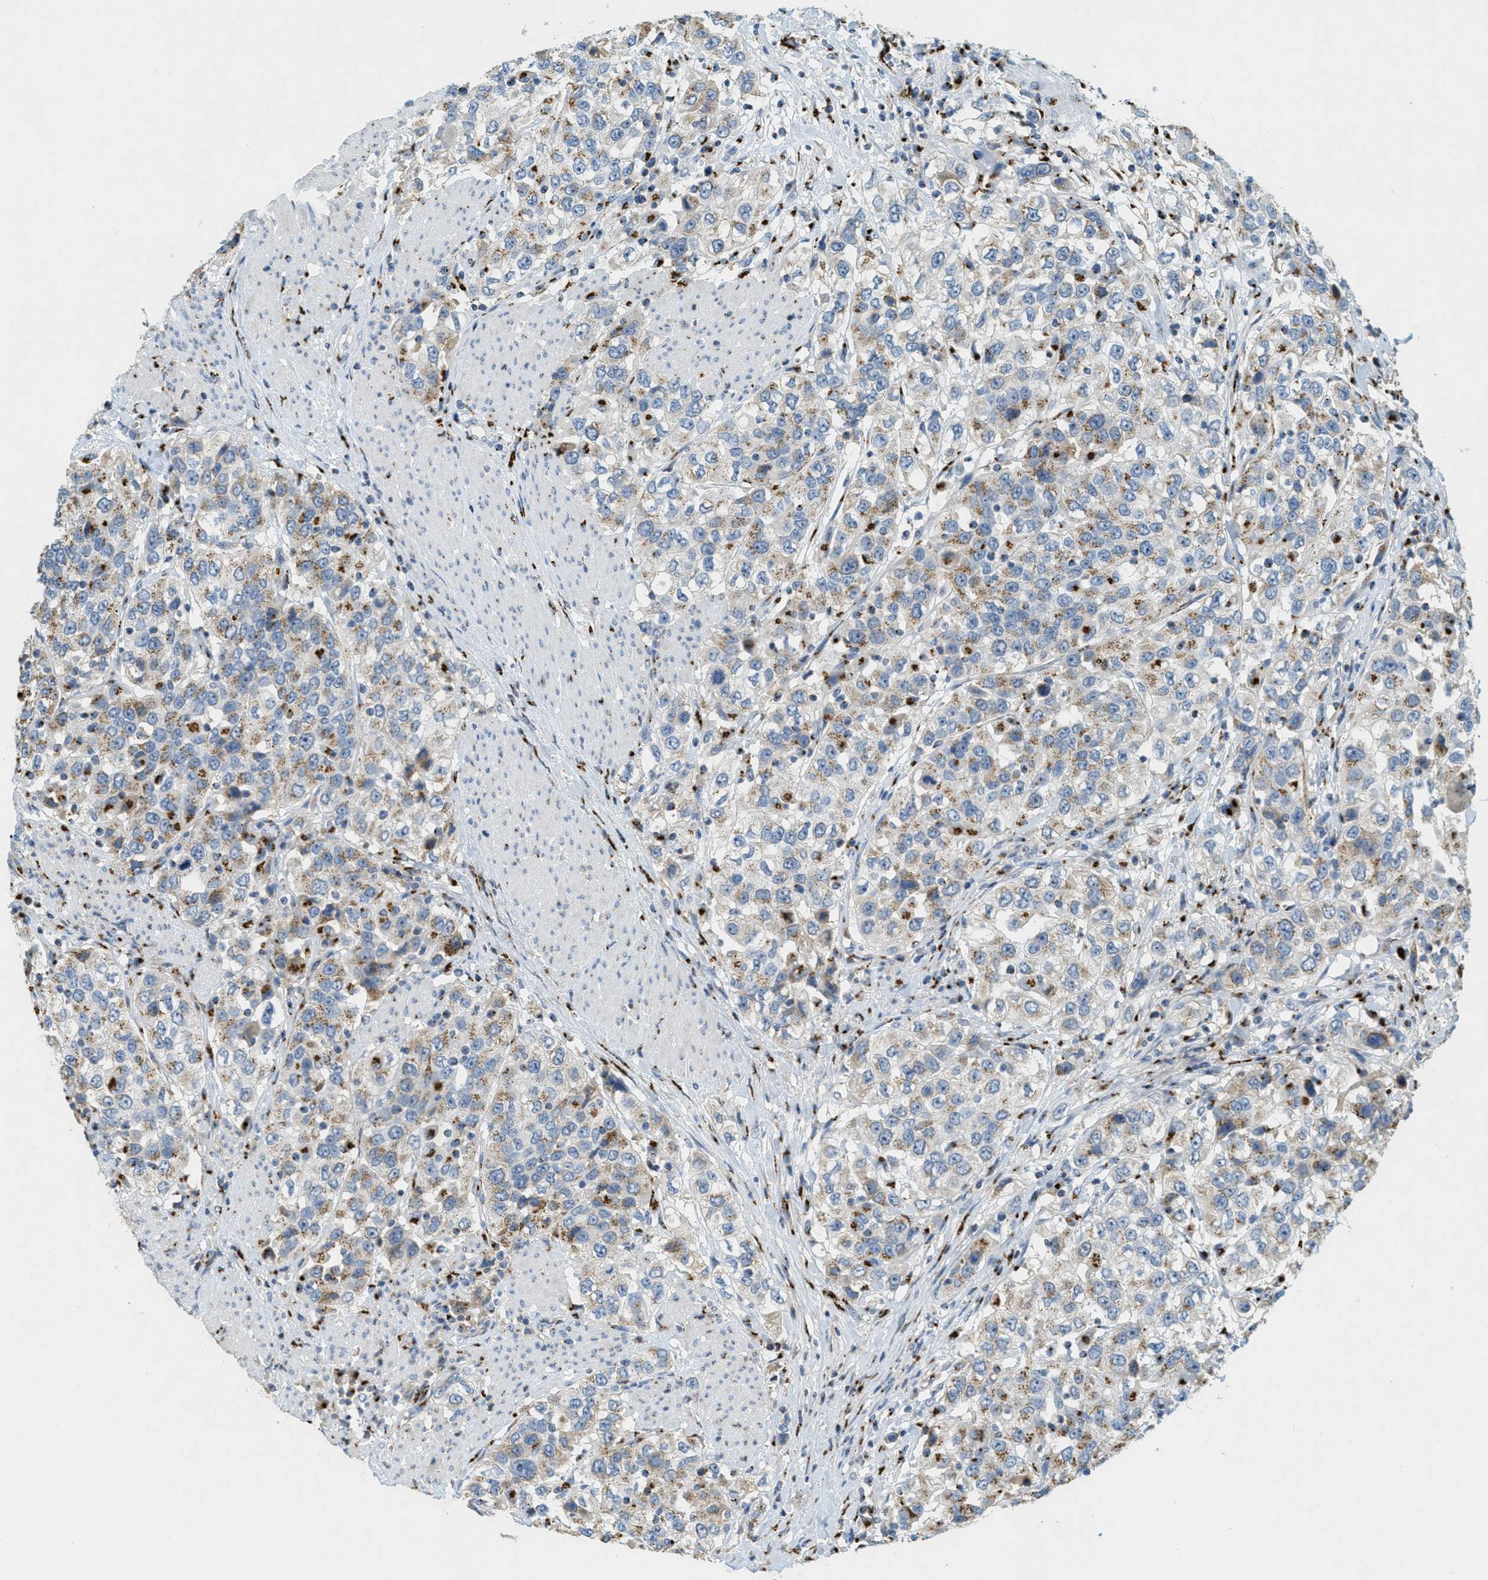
{"staining": {"intensity": "moderate", "quantity": "25%-75%", "location": "cytoplasmic/membranous"}, "tissue": "urothelial cancer", "cell_type": "Tumor cells", "image_type": "cancer", "snomed": [{"axis": "morphology", "description": "Urothelial carcinoma, High grade"}, {"axis": "topography", "description": "Urinary bladder"}], "caption": "DAB (3,3'-diaminobenzidine) immunohistochemical staining of urothelial cancer demonstrates moderate cytoplasmic/membranous protein expression in approximately 25%-75% of tumor cells. The staining is performed using DAB brown chromogen to label protein expression. The nuclei are counter-stained blue using hematoxylin.", "gene": "ENTPD4", "patient": {"sex": "female", "age": 80}}